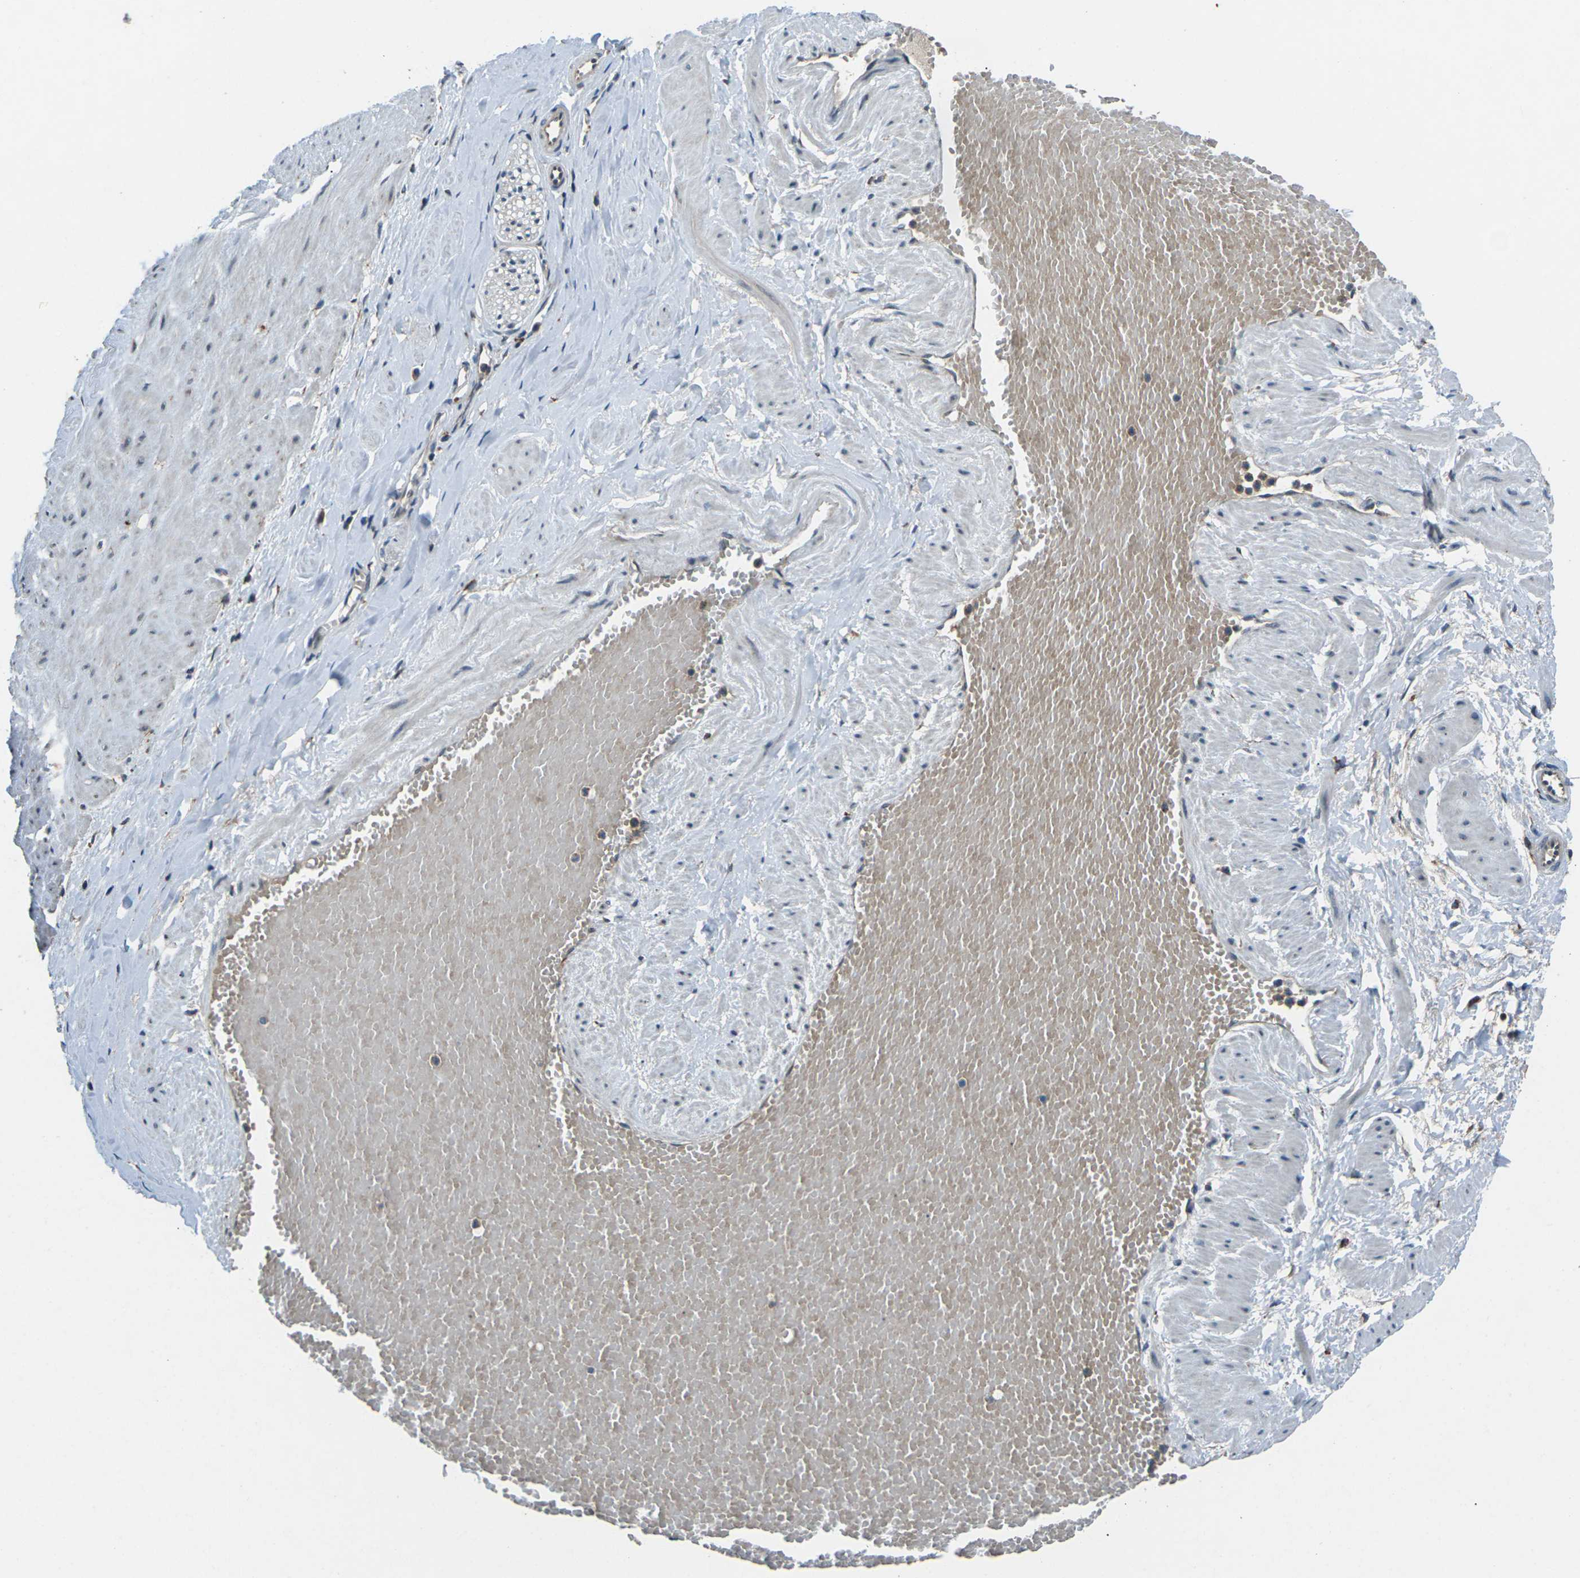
{"staining": {"intensity": "negative", "quantity": "none", "location": "none"}, "tissue": "adipose tissue", "cell_type": "Adipocytes", "image_type": "normal", "snomed": [{"axis": "morphology", "description": "Normal tissue, NOS"}, {"axis": "topography", "description": "Soft tissue"}, {"axis": "topography", "description": "Vascular tissue"}], "caption": "IHC micrograph of unremarkable adipose tissue: adipose tissue stained with DAB displays no significant protein expression in adipocytes. The staining was performed using DAB (3,3'-diaminobenzidine) to visualize the protein expression in brown, while the nuclei were stained in blue with hematoxylin (Magnification: 20x).", "gene": "SLC31A2", "patient": {"sex": "female", "age": 35}}